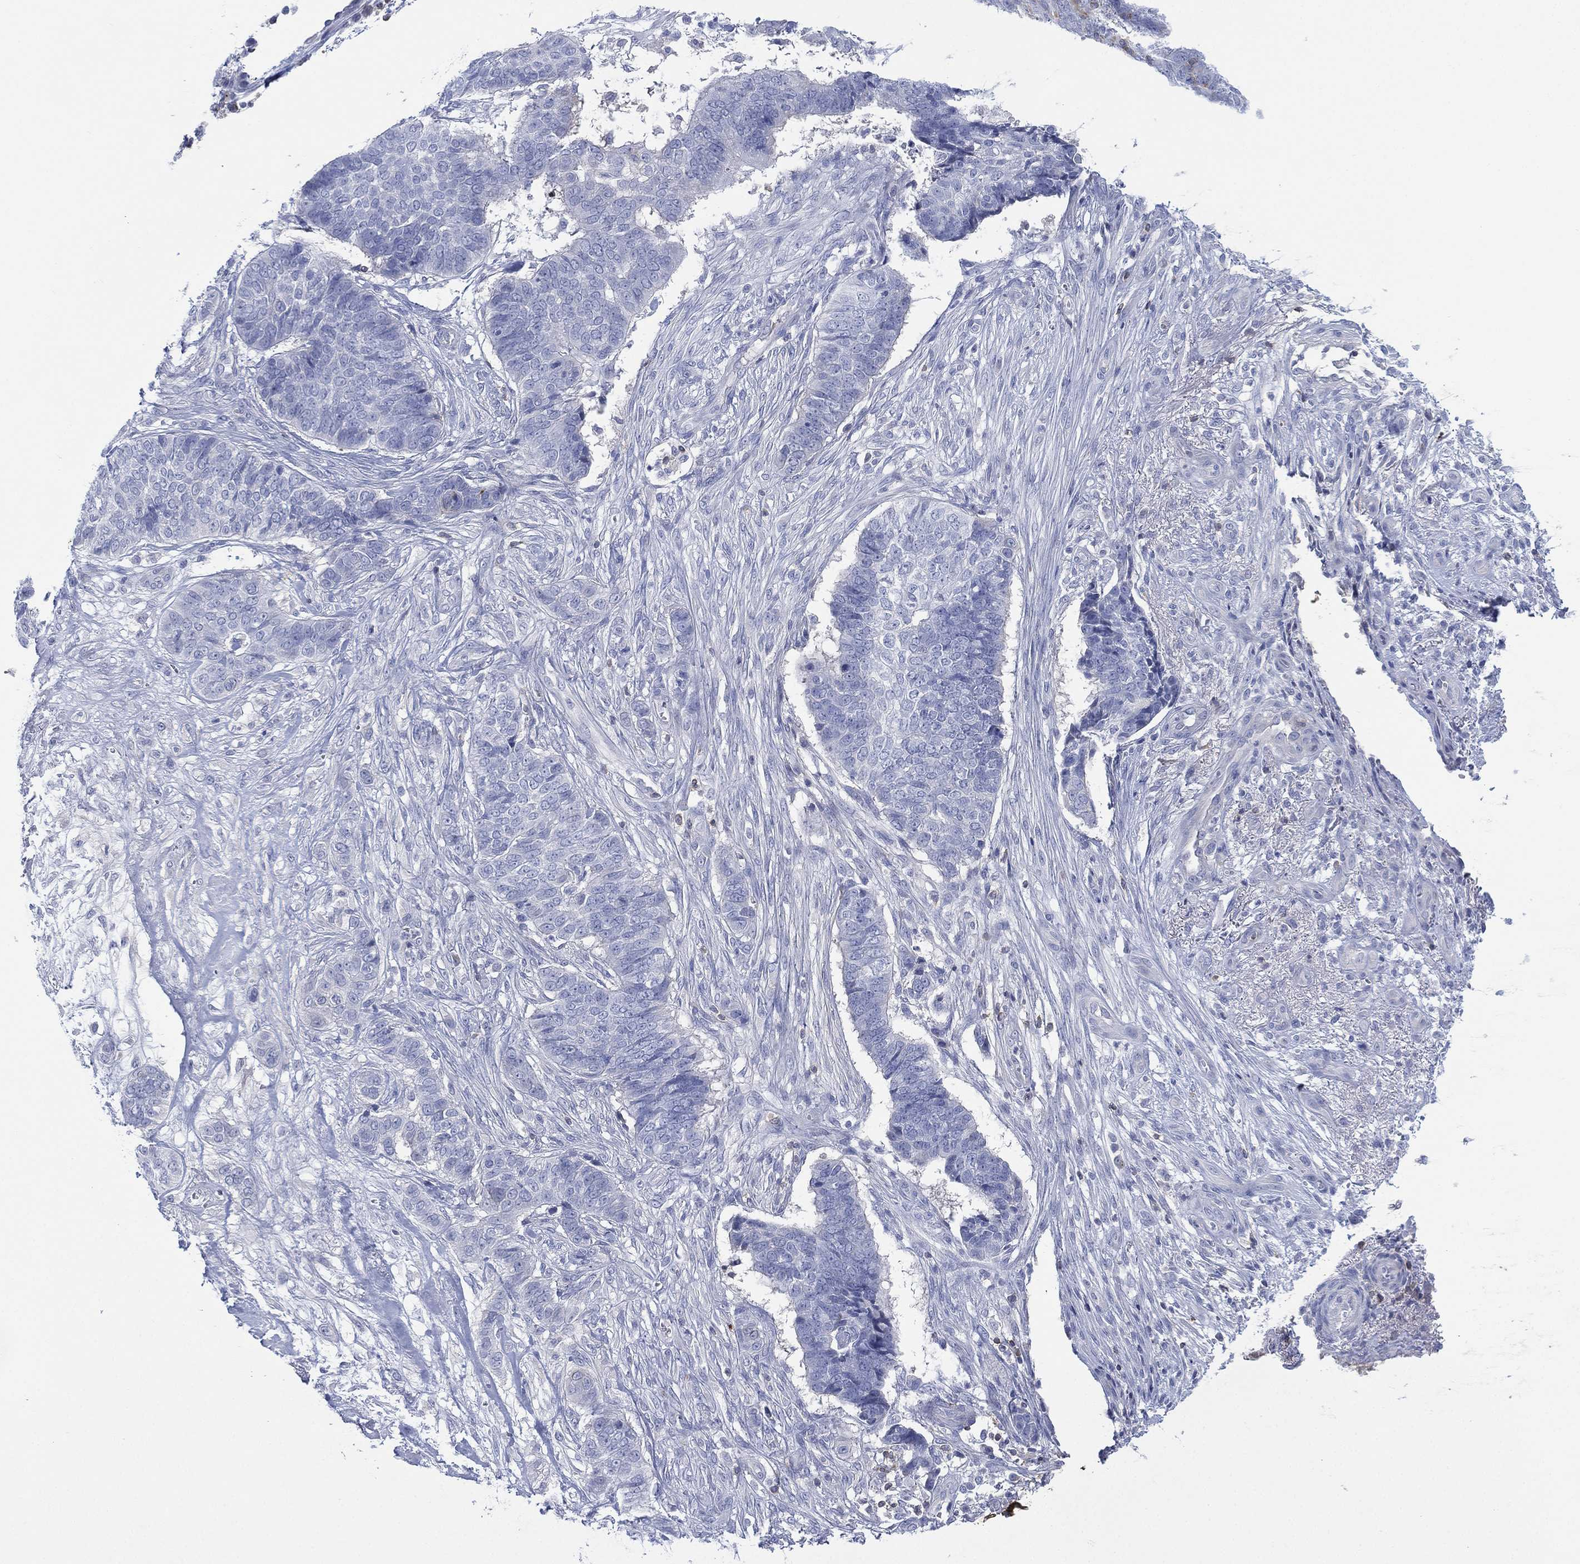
{"staining": {"intensity": "negative", "quantity": "none", "location": "none"}, "tissue": "skin cancer", "cell_type": "Tumor cells", "image_type": "cancer", "snomed": [{"axis": "morphology", "description": "Basal cell carcinoma"}, {"axis": "topography", "description": "Skin"}], "caption": "Immunohistochemistry (IHC) image of human basal cell carcinoma (skin) stained for a protein (brown), which displays no positivity in tumor cells.", "gene": "SEPTIN1", "patient": {"sex": "male", "age": 86}}